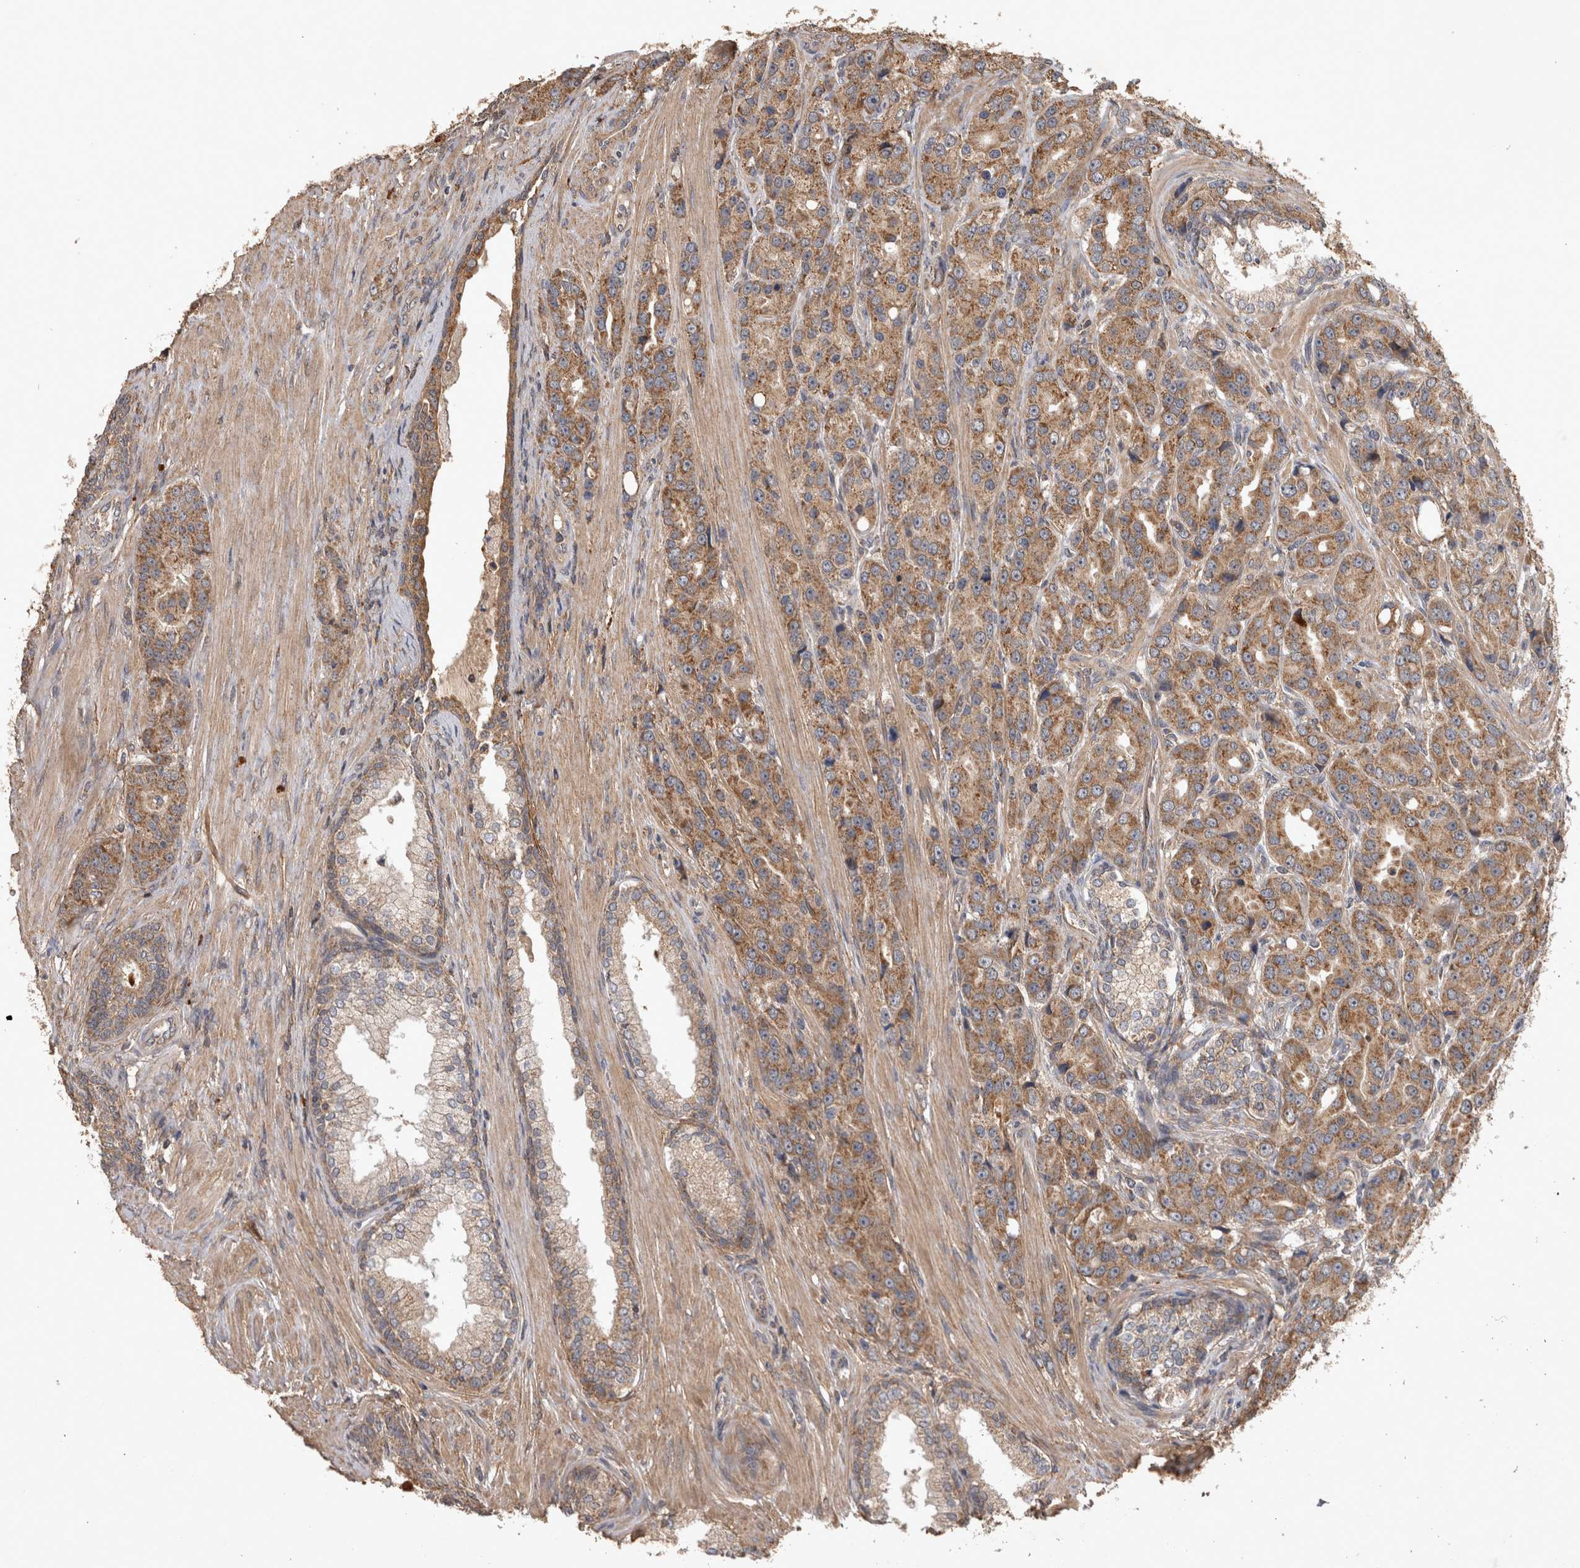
{"staining": {"intensity": "moderate", "quantity": ">75%", "location": "cytoplasmic/membranous"}, "tissue": "prostate cancer", "cell_type": "Tumor cells", "image_type": "cancer", "snomed": [{"axis": "morphology", "description": "Adenocarcinoma, High grade"}, {"axis": "topography", "description": "Prostate"}], "caption": "Brown immunohistochemical staining in human adenocarcinoma (high-grade) (prostate) shows moderate cytoplasmic/membranous staining in approximately >75% of tumor cells.", "gene": "TRMT61B", "patient": {"sex": "male", "age": 60}}